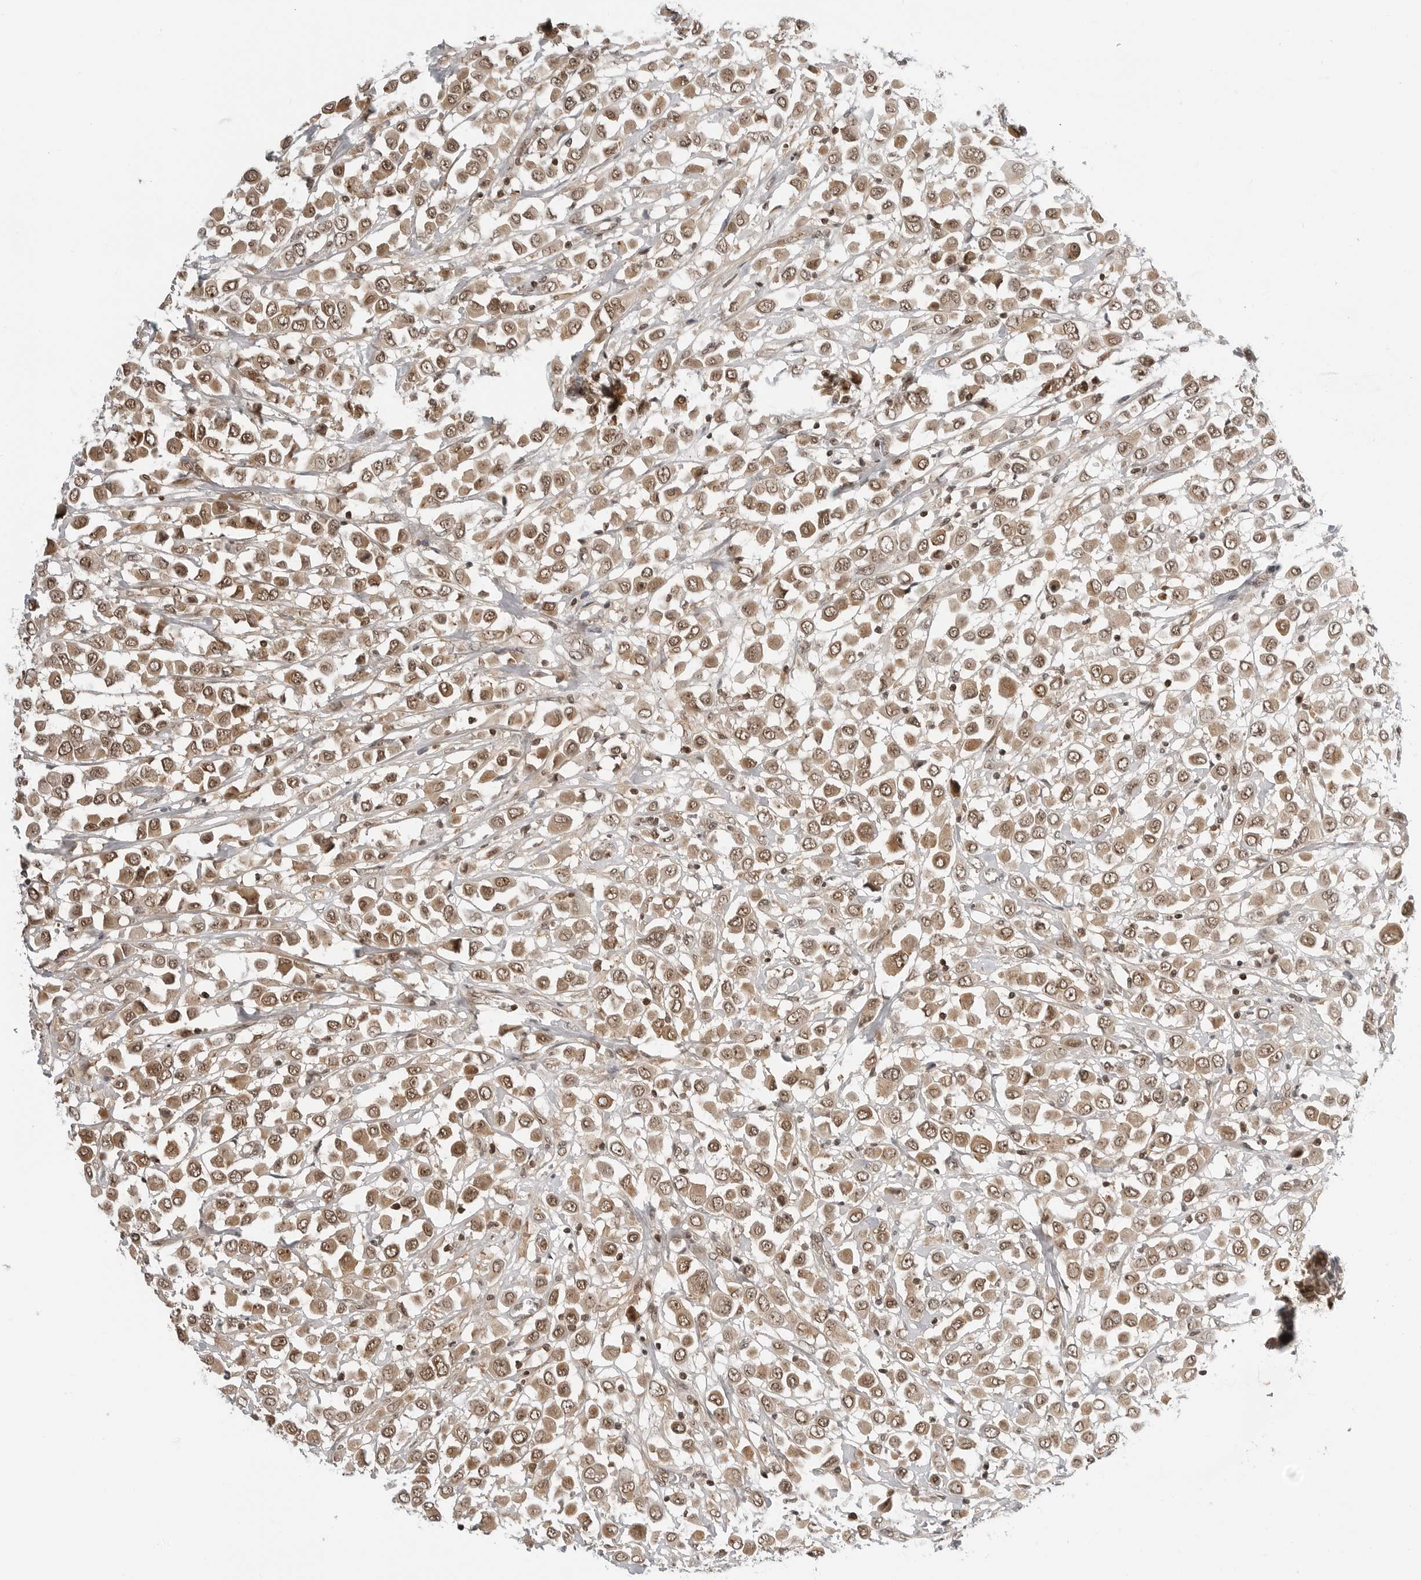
{"staining": {"intensity": "moderate", "quantity": ">75%", "location": "cytoplasmic/membranous,nuclear"}, "tissue": "breast cancer", "cell_type": "Tumor cells", "image_type": "cancer", "snomed": [{"axis": "morphology", "description": "Duct carcinoma"}, {"axis": "topography", "description": "Breast"}], "caption": "Human invasive ductal carcinoma (breast) stained for a protein (brown) reveals moderate cytoplasmic/membranous and nuclear positive expression in about >75% of tumor cells.", "gene": "C8orf33", "patient": {"sex": "female", "age": 61}}